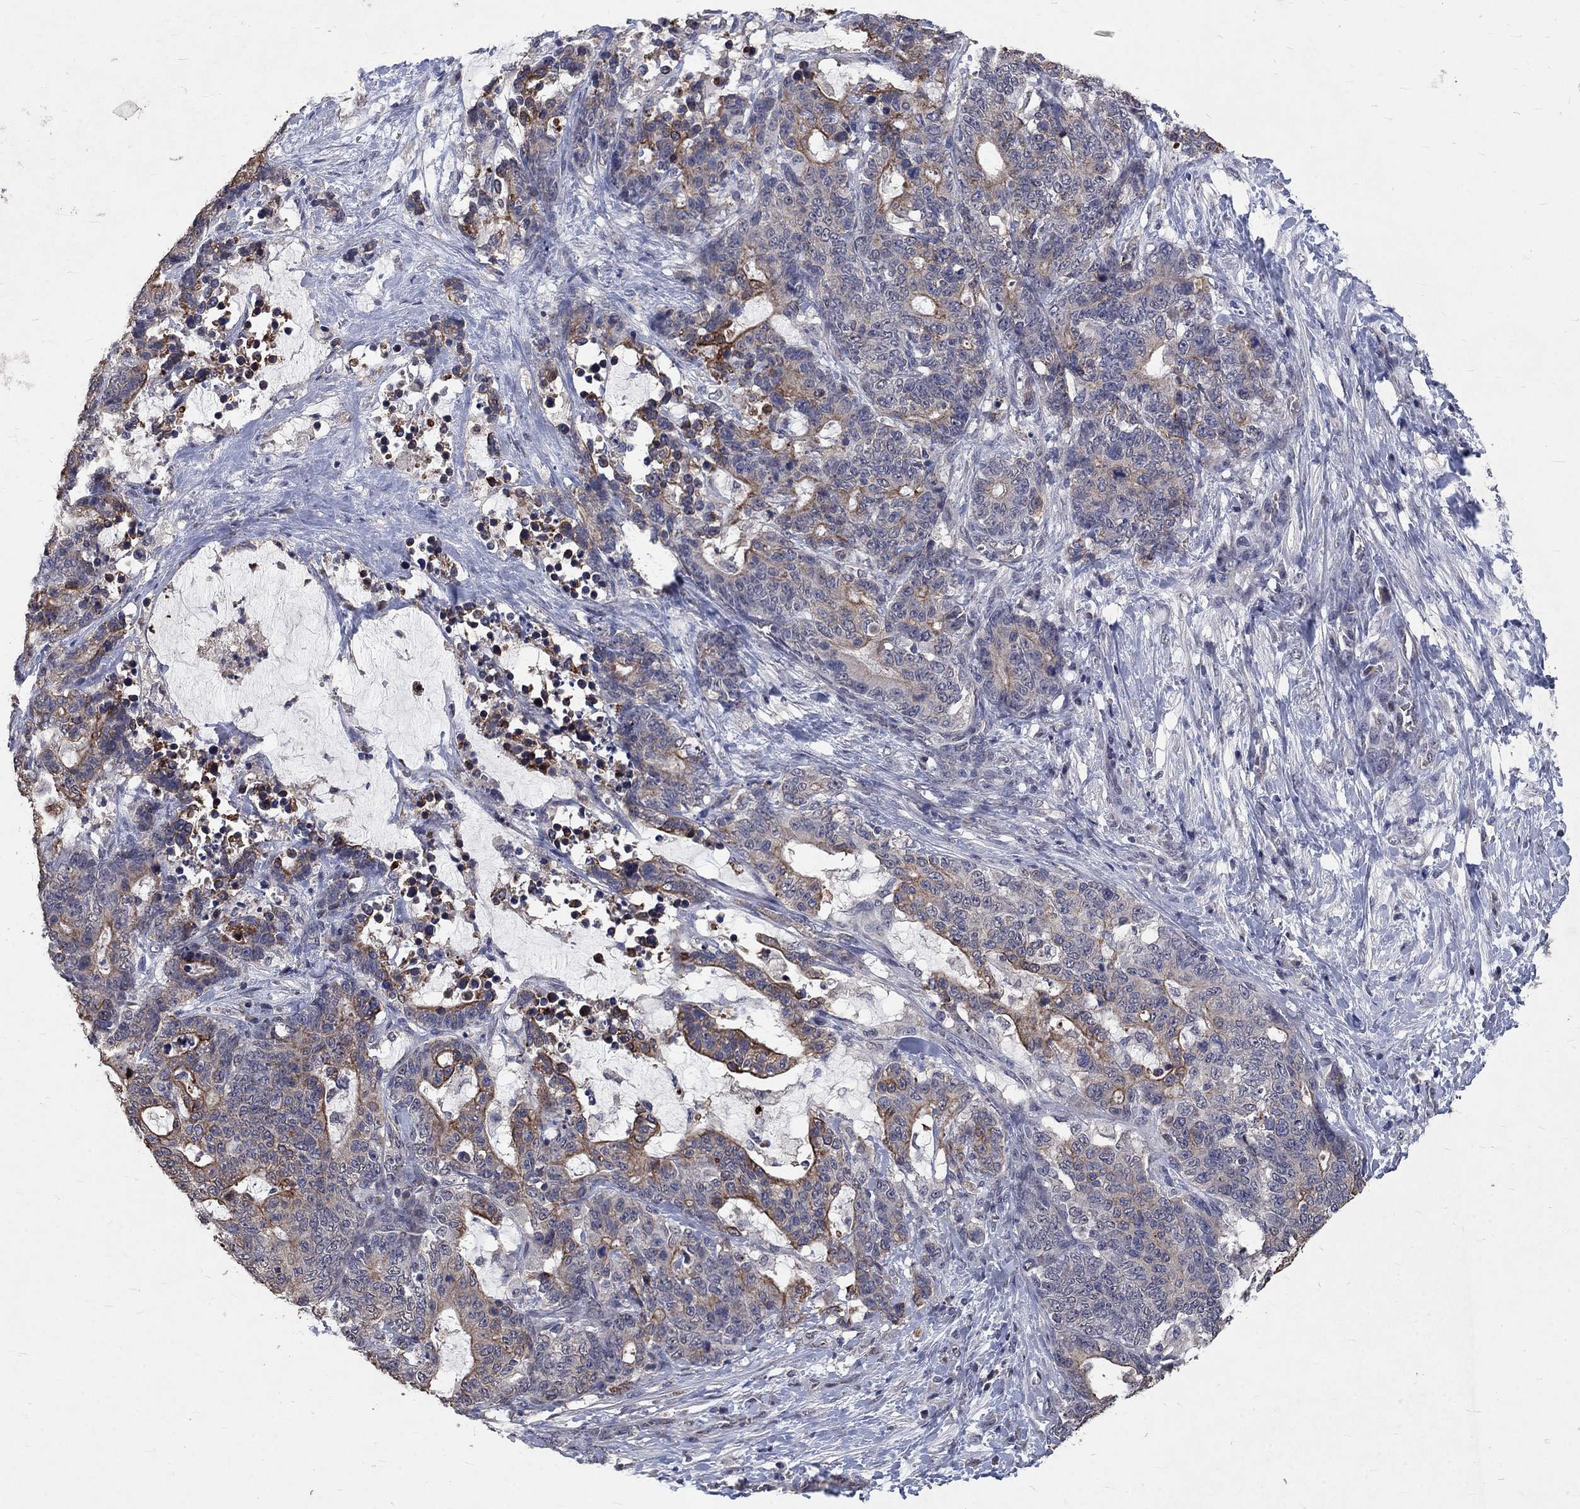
{"staining": {"intensity": "moderate", "quantity": "25%-75%", "location": "cytoplasmic/membranous"}, "tissue": "stomach cancer", "cell_type": "Tumor cells", "image_type": "cancer", "snomed": [{"axis": "morphology", "description": "Normal tissue, NOS"}, {"axis": "morphology", "description": "Adenocarcinoma, NOS"}, {"axis": "topography", "description": "Stomach"}], "caption": "A brown stain shows moderate cytoplasmic/membranous staining of a protein in stomach cancer tumor cells.", "gene": "CHST5", "patient": {"sex": "female", "age": 64}}